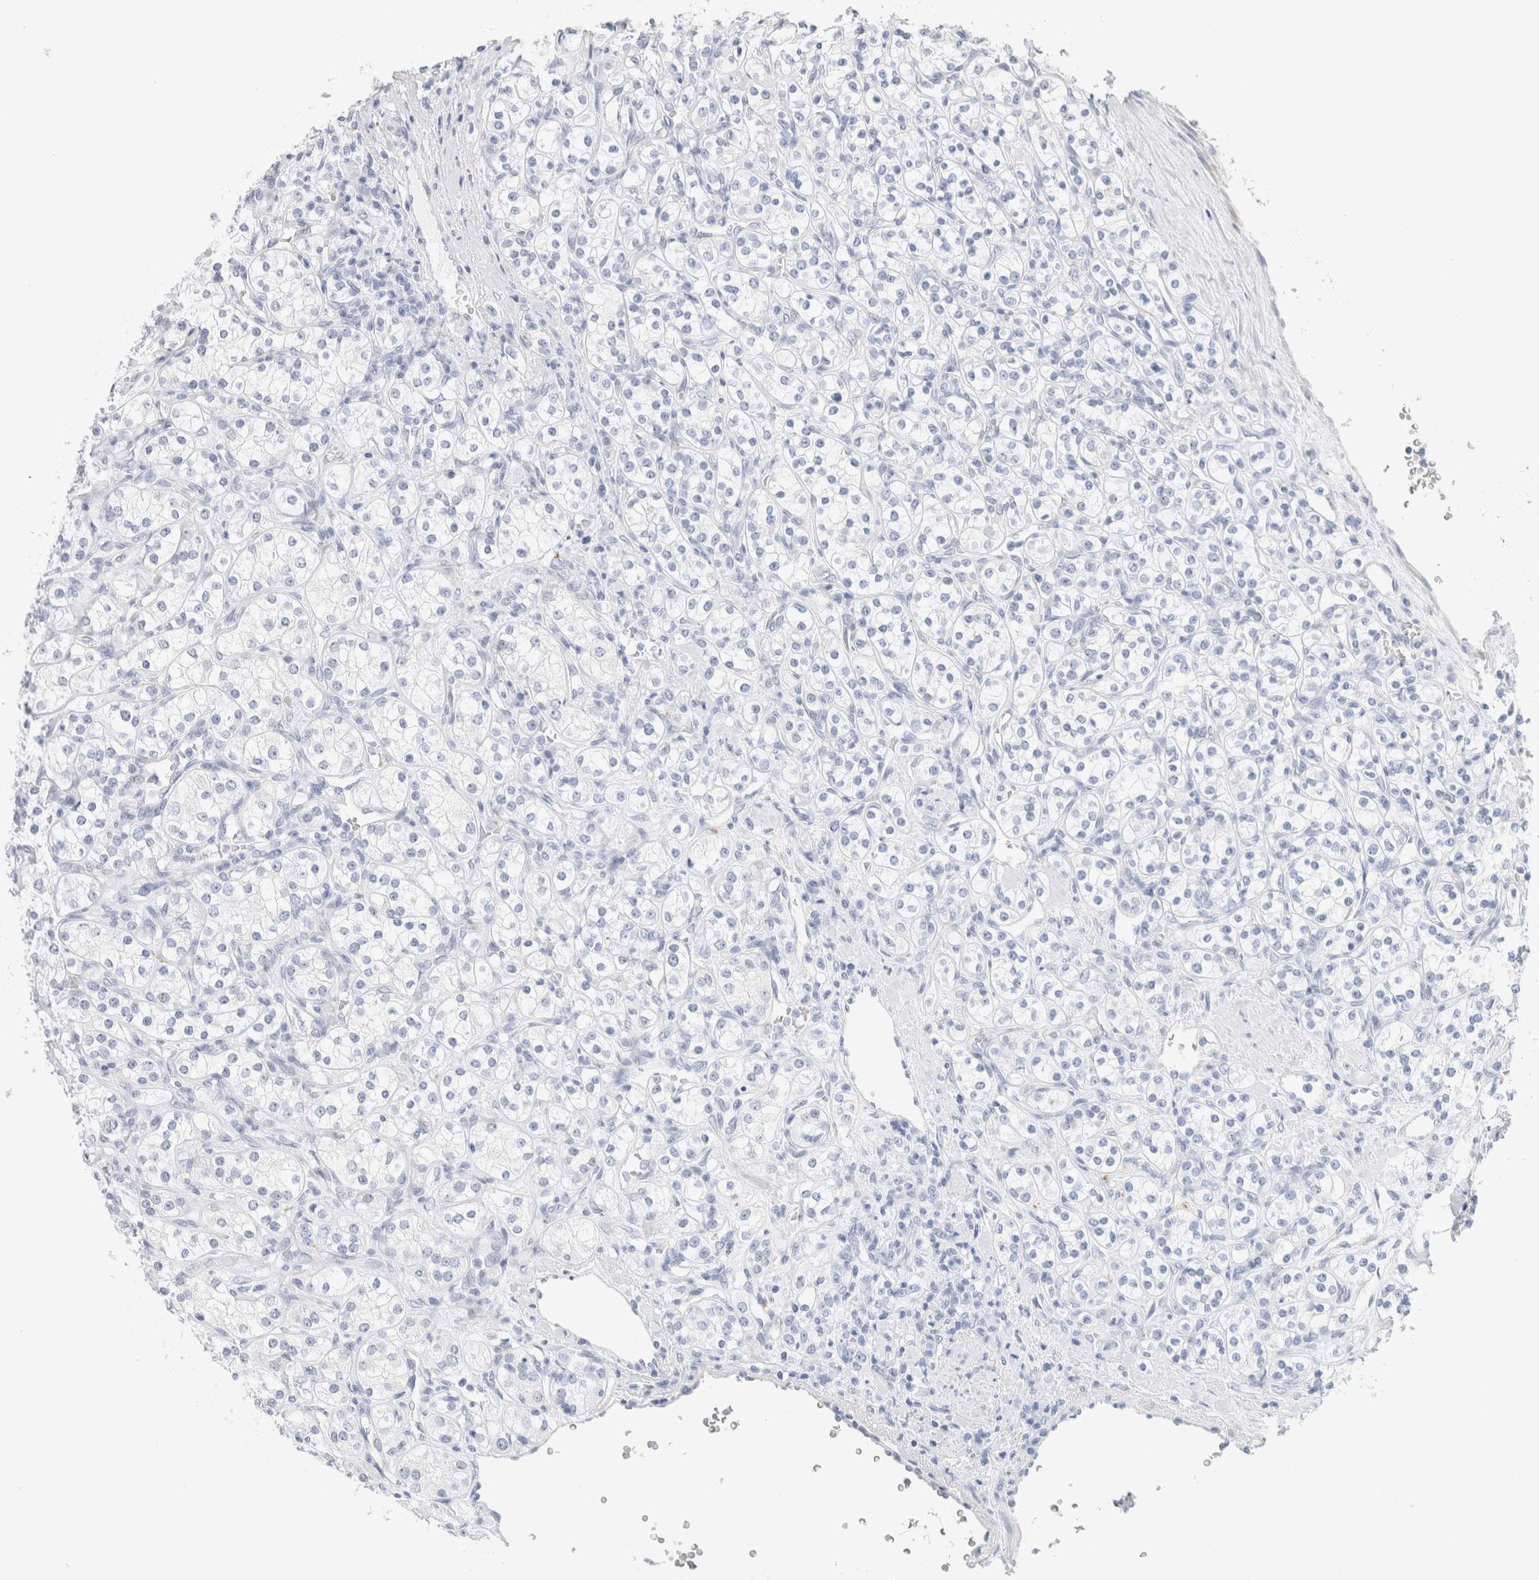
{"staining": {"intensity": "negative", "quantity": "none", "location": "none"}, "tissue": "renal cancer", "cell_type": "Tumor cells", "image_type": "cancer", "snomed": [{"axis": "morphology", "description": "Adenocarcinoma, NOS"}, {"axis": "topography", "description": "Kidney"}], "caption": "Renal adenocarcinoma stained for a protein using IHC reveals no expression tumor cells.", "gene": "RTN4", "patient": {"sex": "male", "age": 77}}